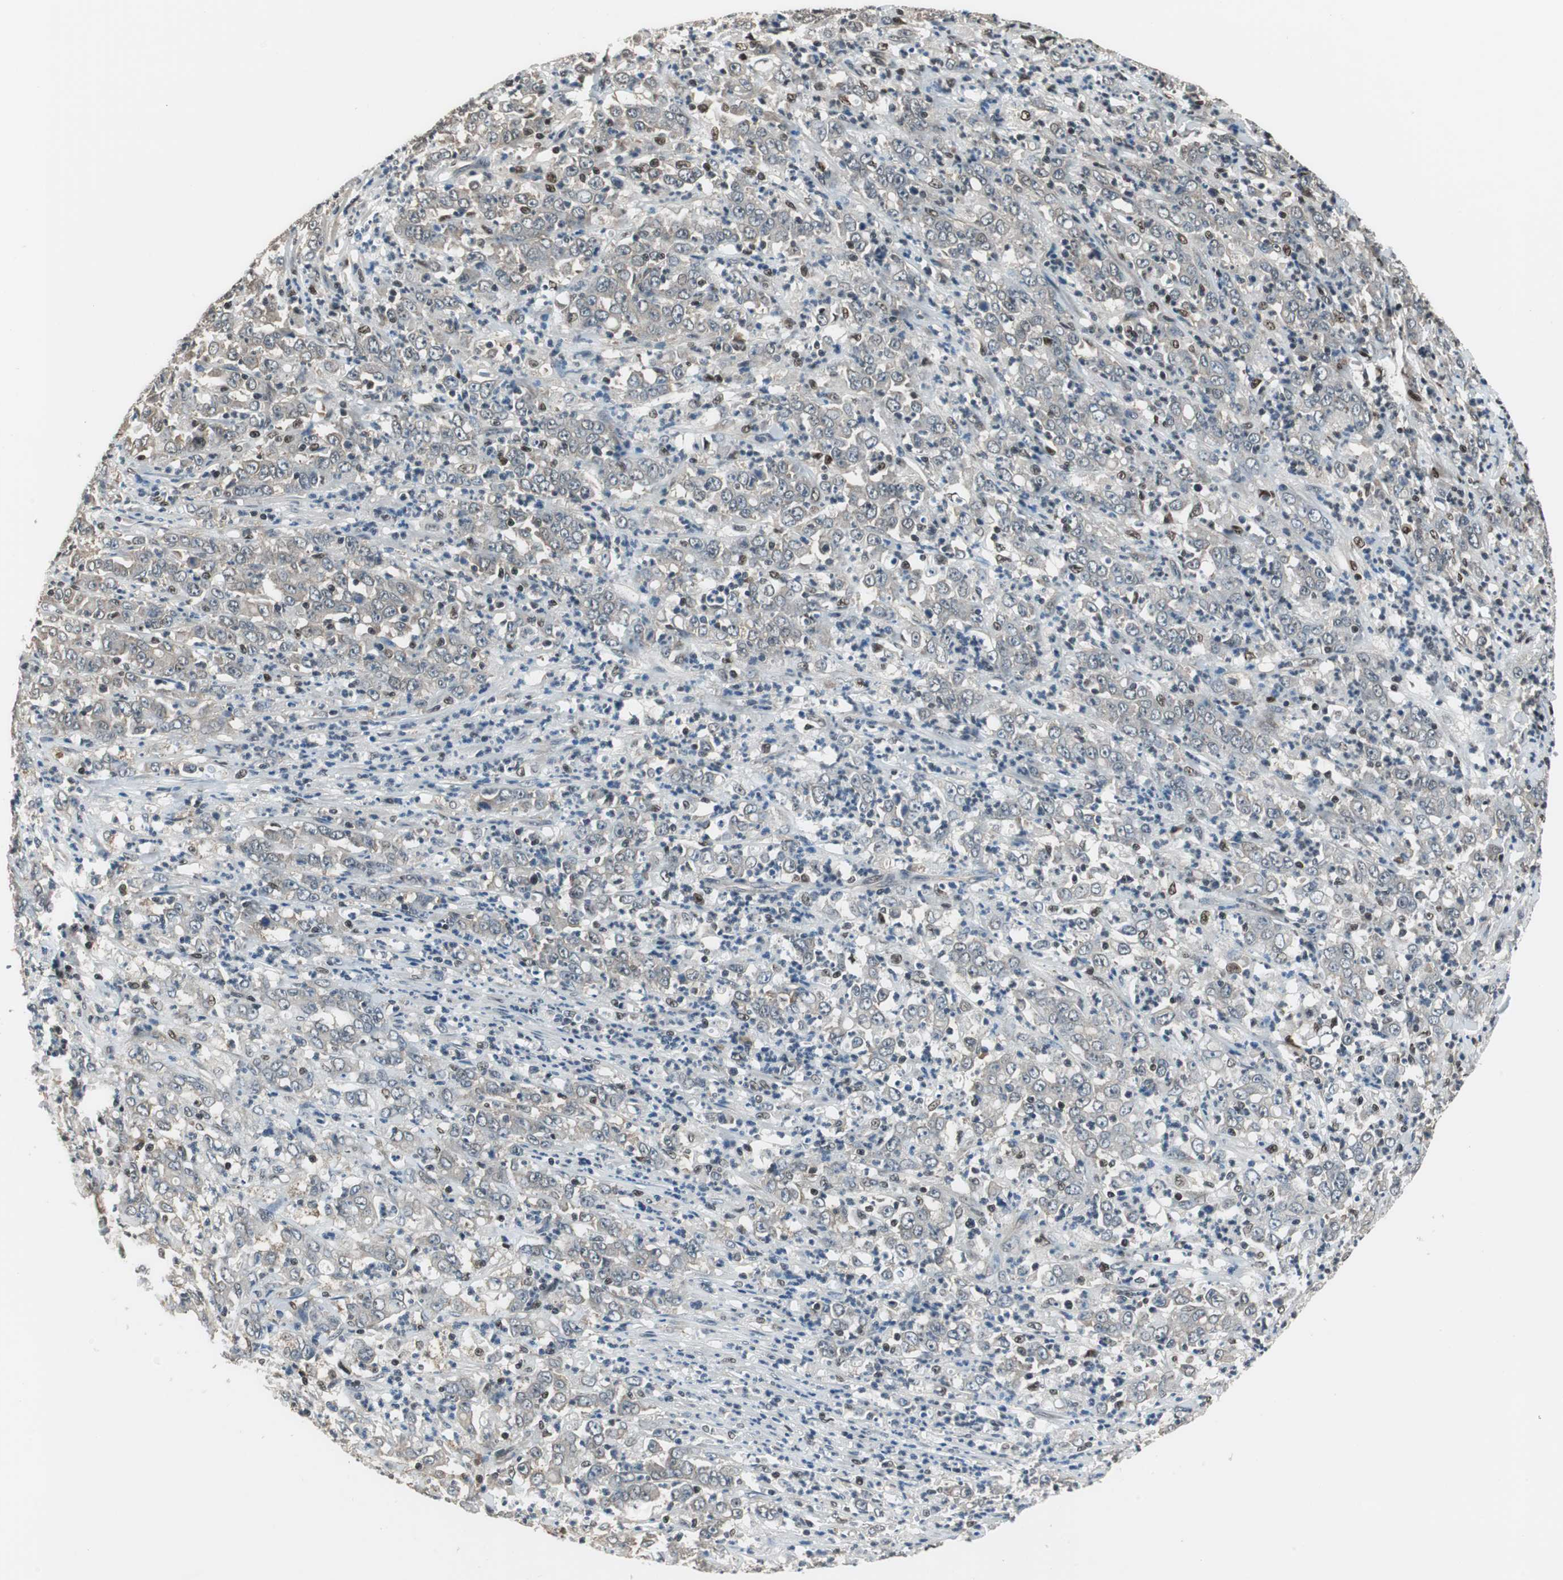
{"staining": {"intensity": "negative", "quantity": "none", "location": "none"}, "tissue": "stomach cancer", "cell_type": "Tumor cells", "image_type": "cancer", "snomed": [{"axis": "morphology", "description": "Adenocarcinoma, NOS"}, {"axis": "topography", "description": "Stomach, lower"}], "caption": "Stomach adenocarcinoma stained for a protein using immunohistochemistry (IHC) demonstrates no positivity tumor cells.", "gene": "MAFB", "patient": {"sex": "female", "age": 71}}